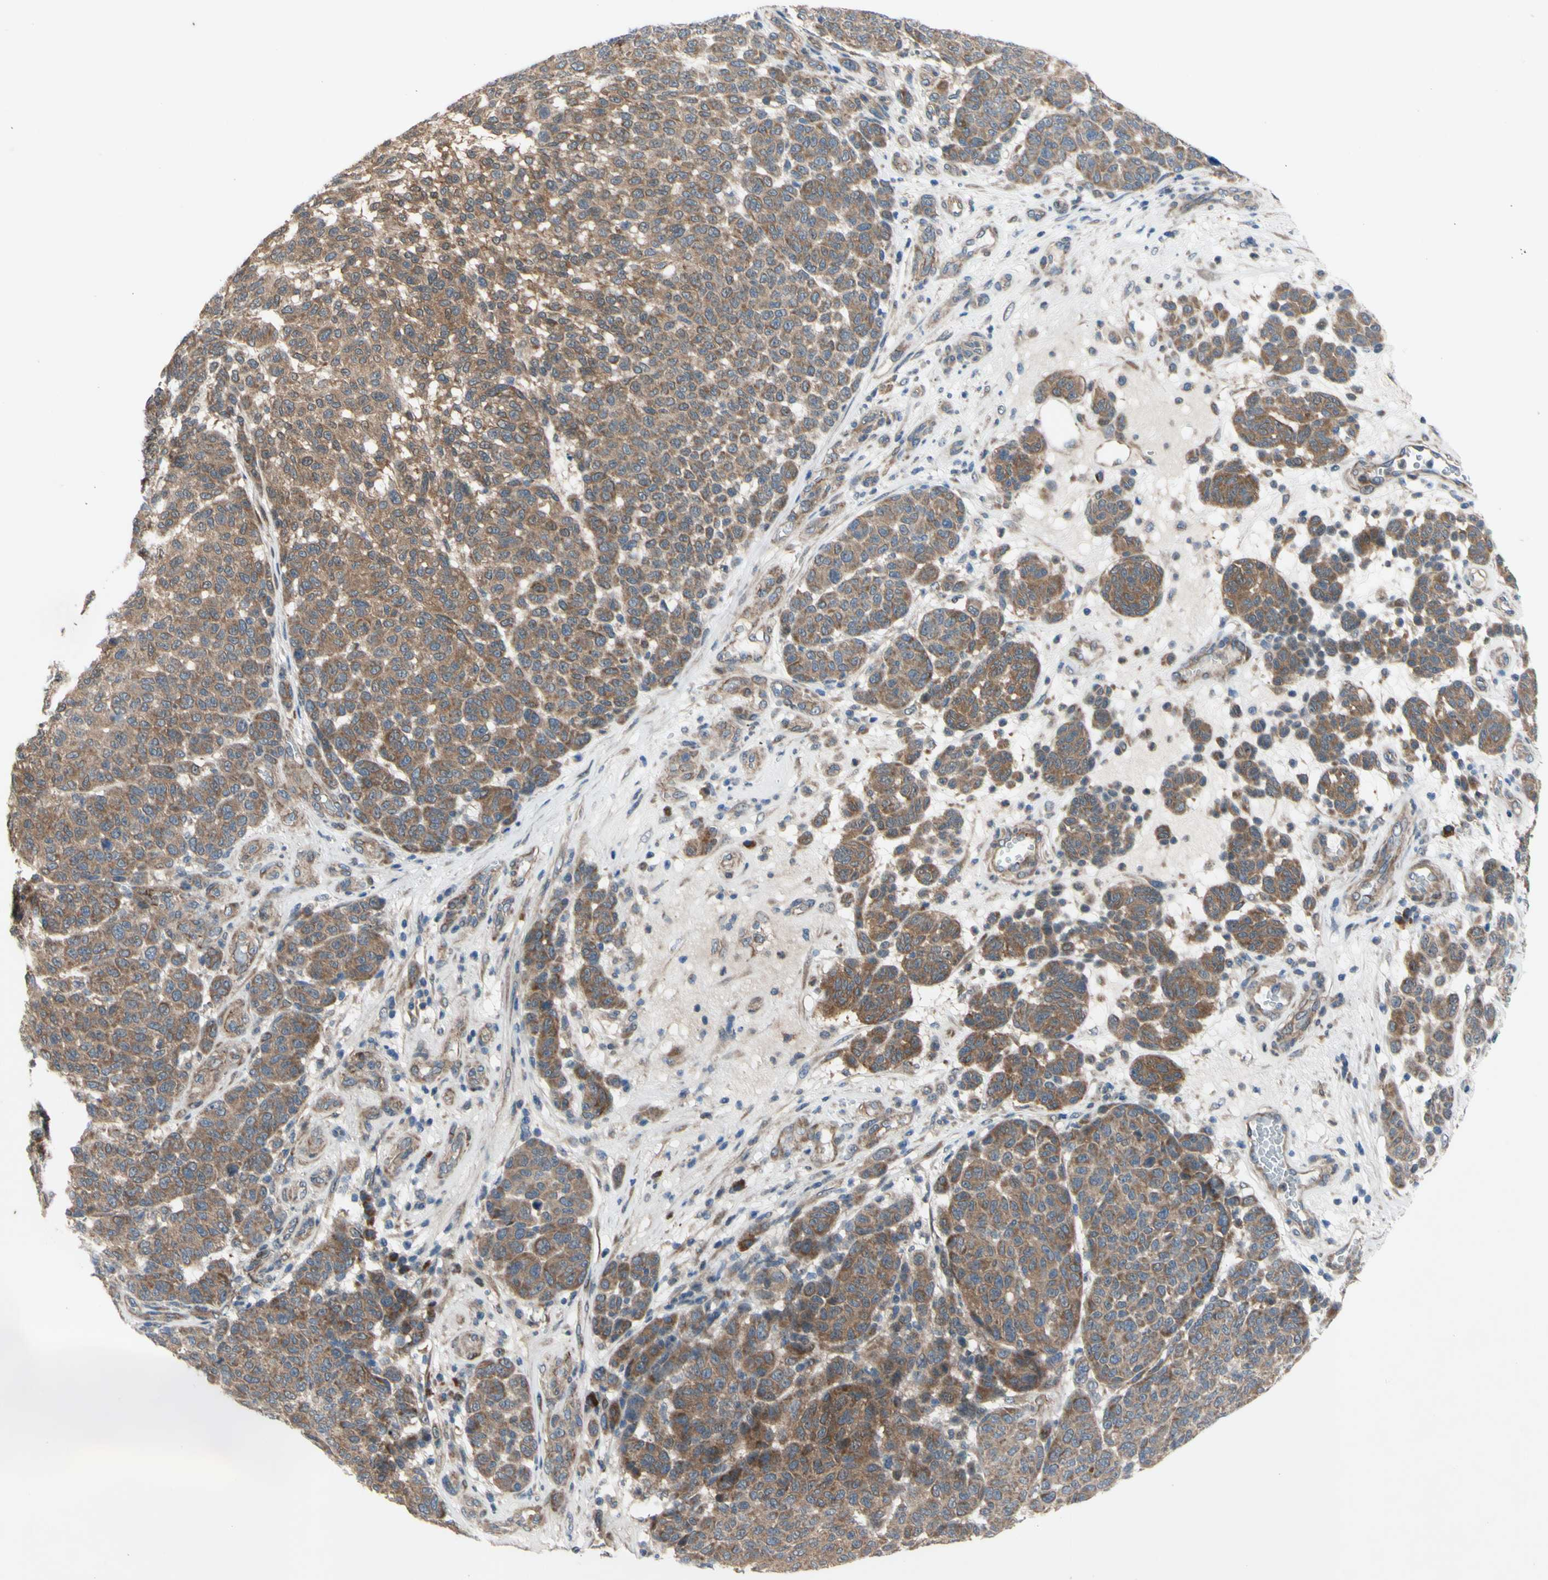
{"staining": {"intensity": "moderate", "quantity": ">75%", "location": "cytoplasmic/membranous"}, "tissue": "melanoma", "cell_type": "Tumor cells", "image_type": "cancer", "snomed": [{"axis": "morphology", "description": "Malignant melanoma, NOS"}, {"axis": "topography", "description": "Skin"}], "caption": "High-power microscopy captured an IHC image of melanoma, revealing moderate cytoplasmic/membranous expression in approximately >75% of tumor cells. Nuclei are stained in blue.", "gene": "SVIL", "patient": {"sex": "male", "age": 59}}